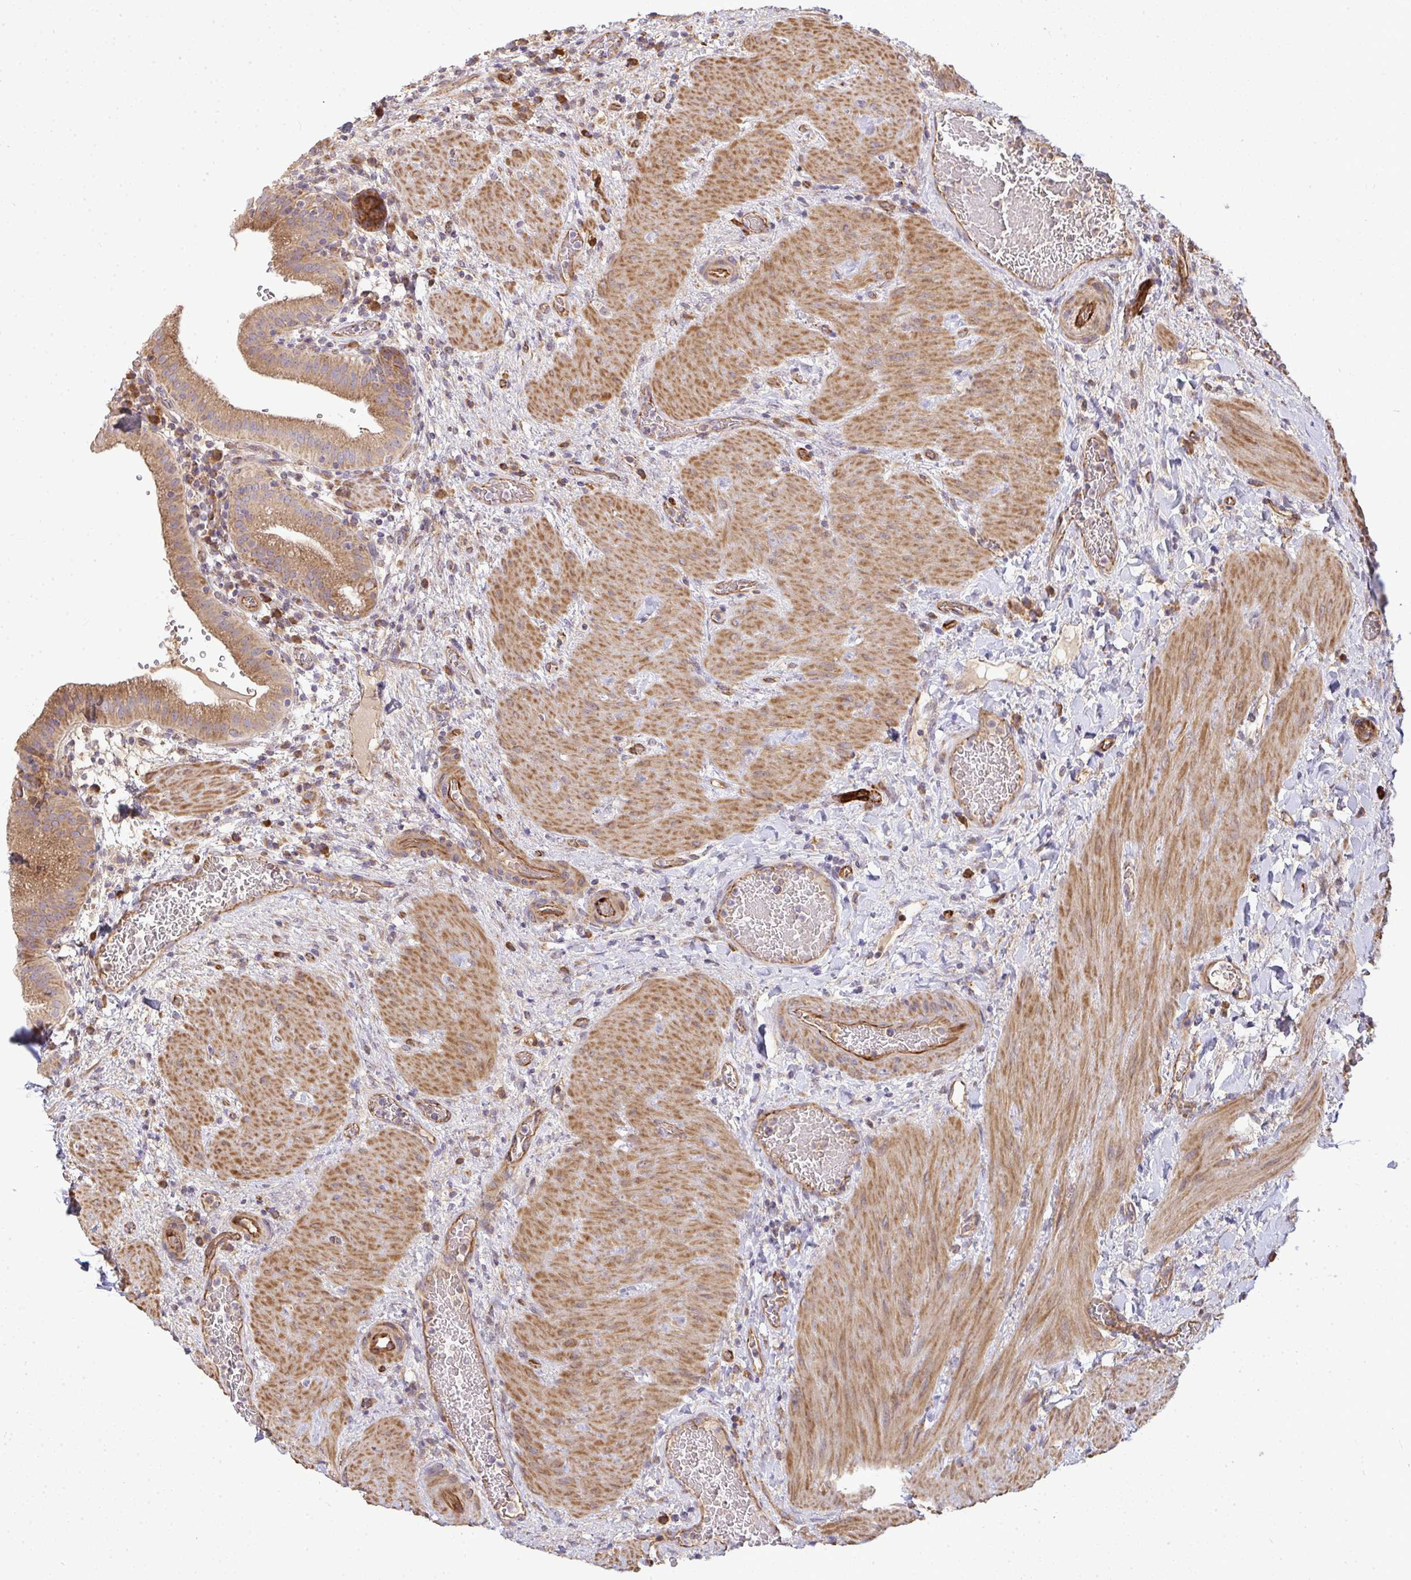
{"staining": {"intensity": "moderate", "quantity": ">75%", "location": "cytoplasmic/membranous"}, "tissue": "gallbladder", "cell_type": "Glandular cells", "image_type": "normal", "snomed": [{"axis": "morphology", "description": "Normal tissue, NOS"}, {"axis": "topography", "description": "Gallbladder"}], "caption": "Benign gallbladder was stained to show a protein in brown. There is medium levels of moderate cytoplasmic/membranous staining in approximately >75% of glandular cells. (IHC, brightfield microscopy, high magnification).", "gene": "B4GALT6", "patient": {"sex": "male", "age": 26}}